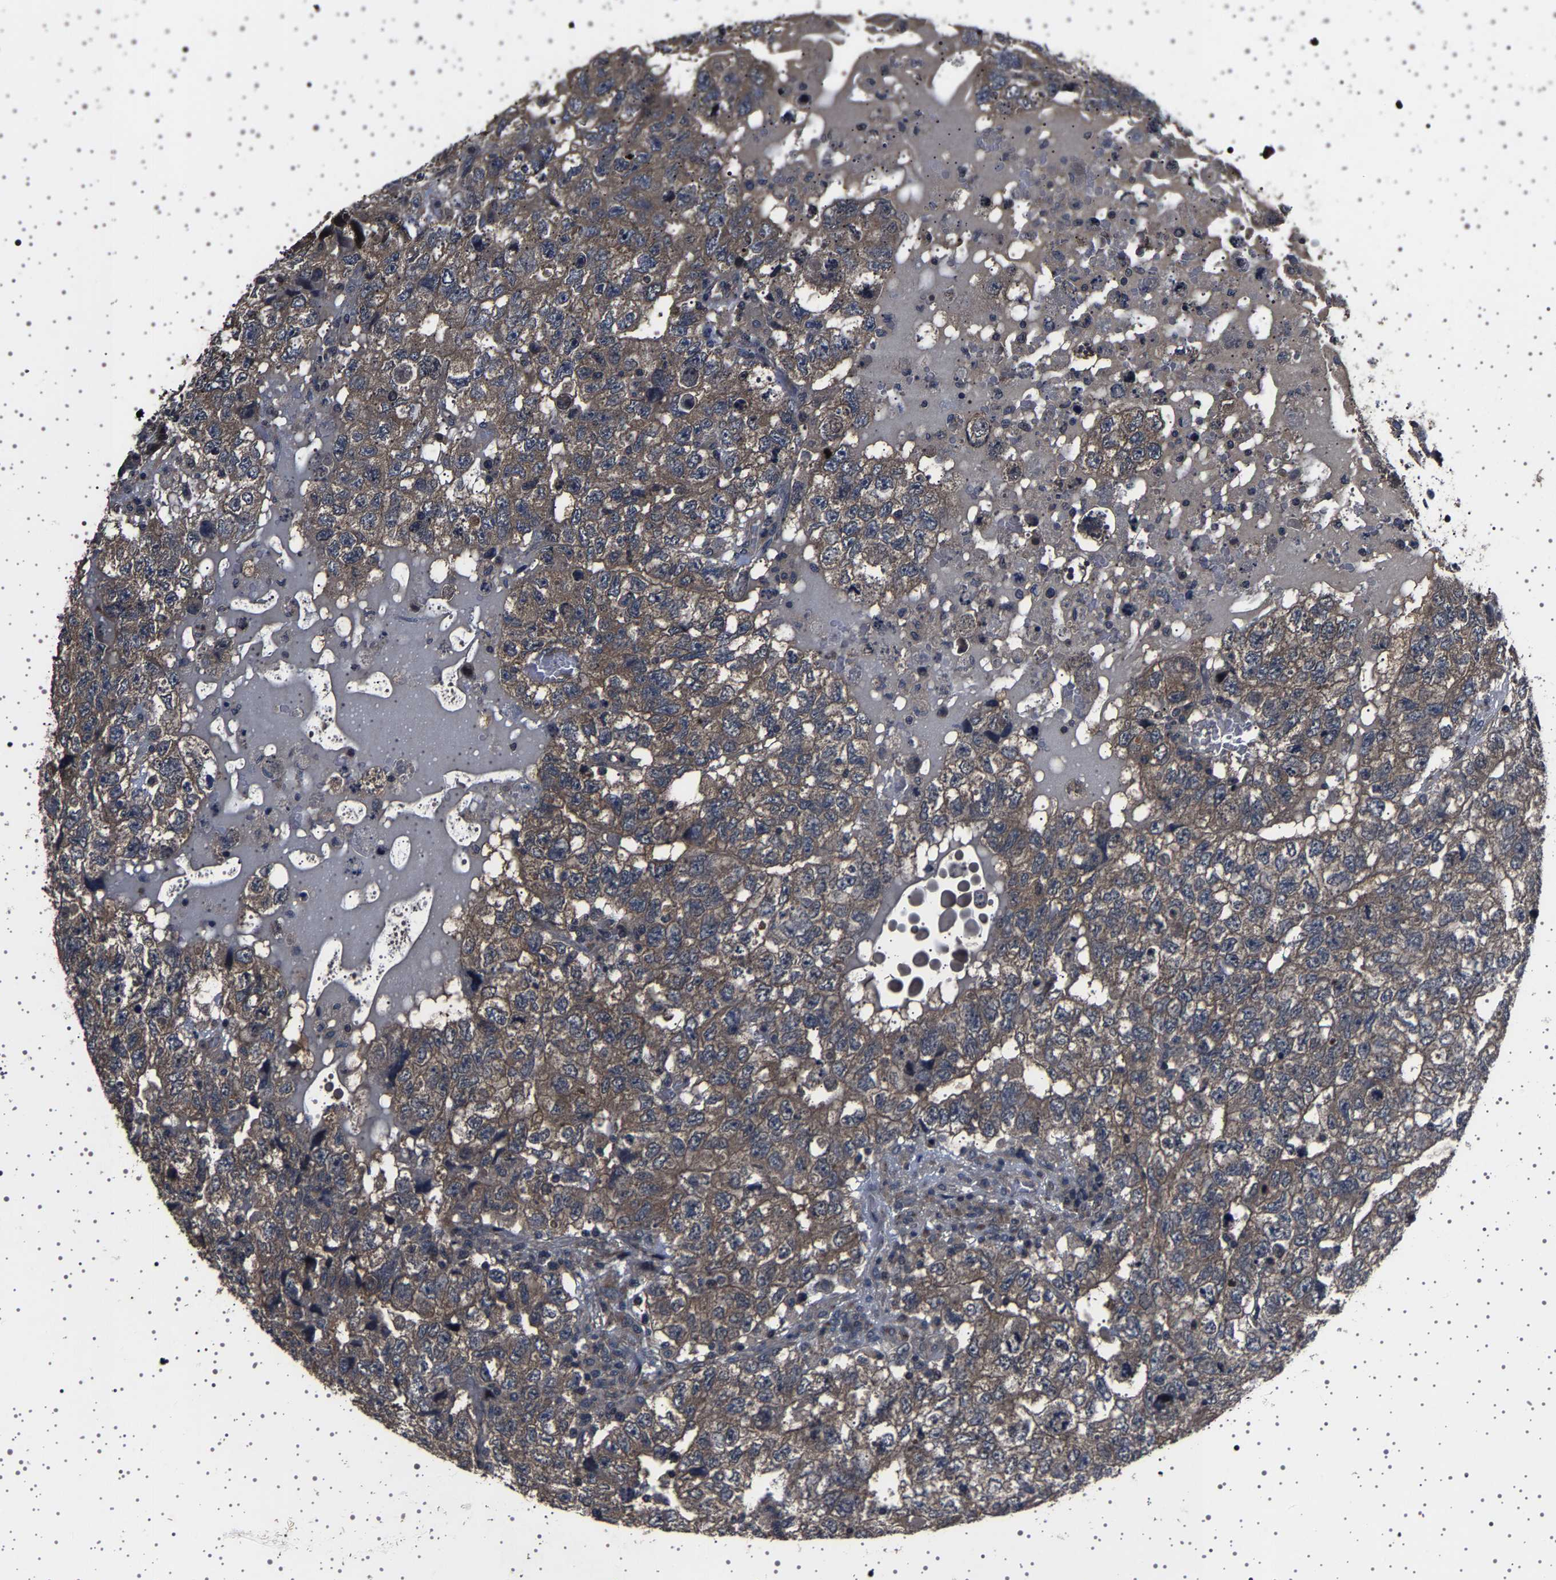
{"staining": {"intensity": "weak", "quantity": ">75%", "location": "cytoplasmic/membranous"}, "tissue": "testis cancer", "cell_type": "Tumor cells", "image_type": "cancer", "snomed": [{"axis": "morphology", "description": "Carcinoma, Embryonal, NOS"}, {"axis": "topography", "description": "Testis"}], "caption": "Immunohistochemical staining of human embryonal carcinoma (testis) reveals weak cytoplasmic/membranous protein expression in about >75% of tumor cells. Ihc stains the protein of interest in brown and the nuclei are stained blue.", "gene": "NCKAP1", "patient": {"sex": "male", "age": 36}}